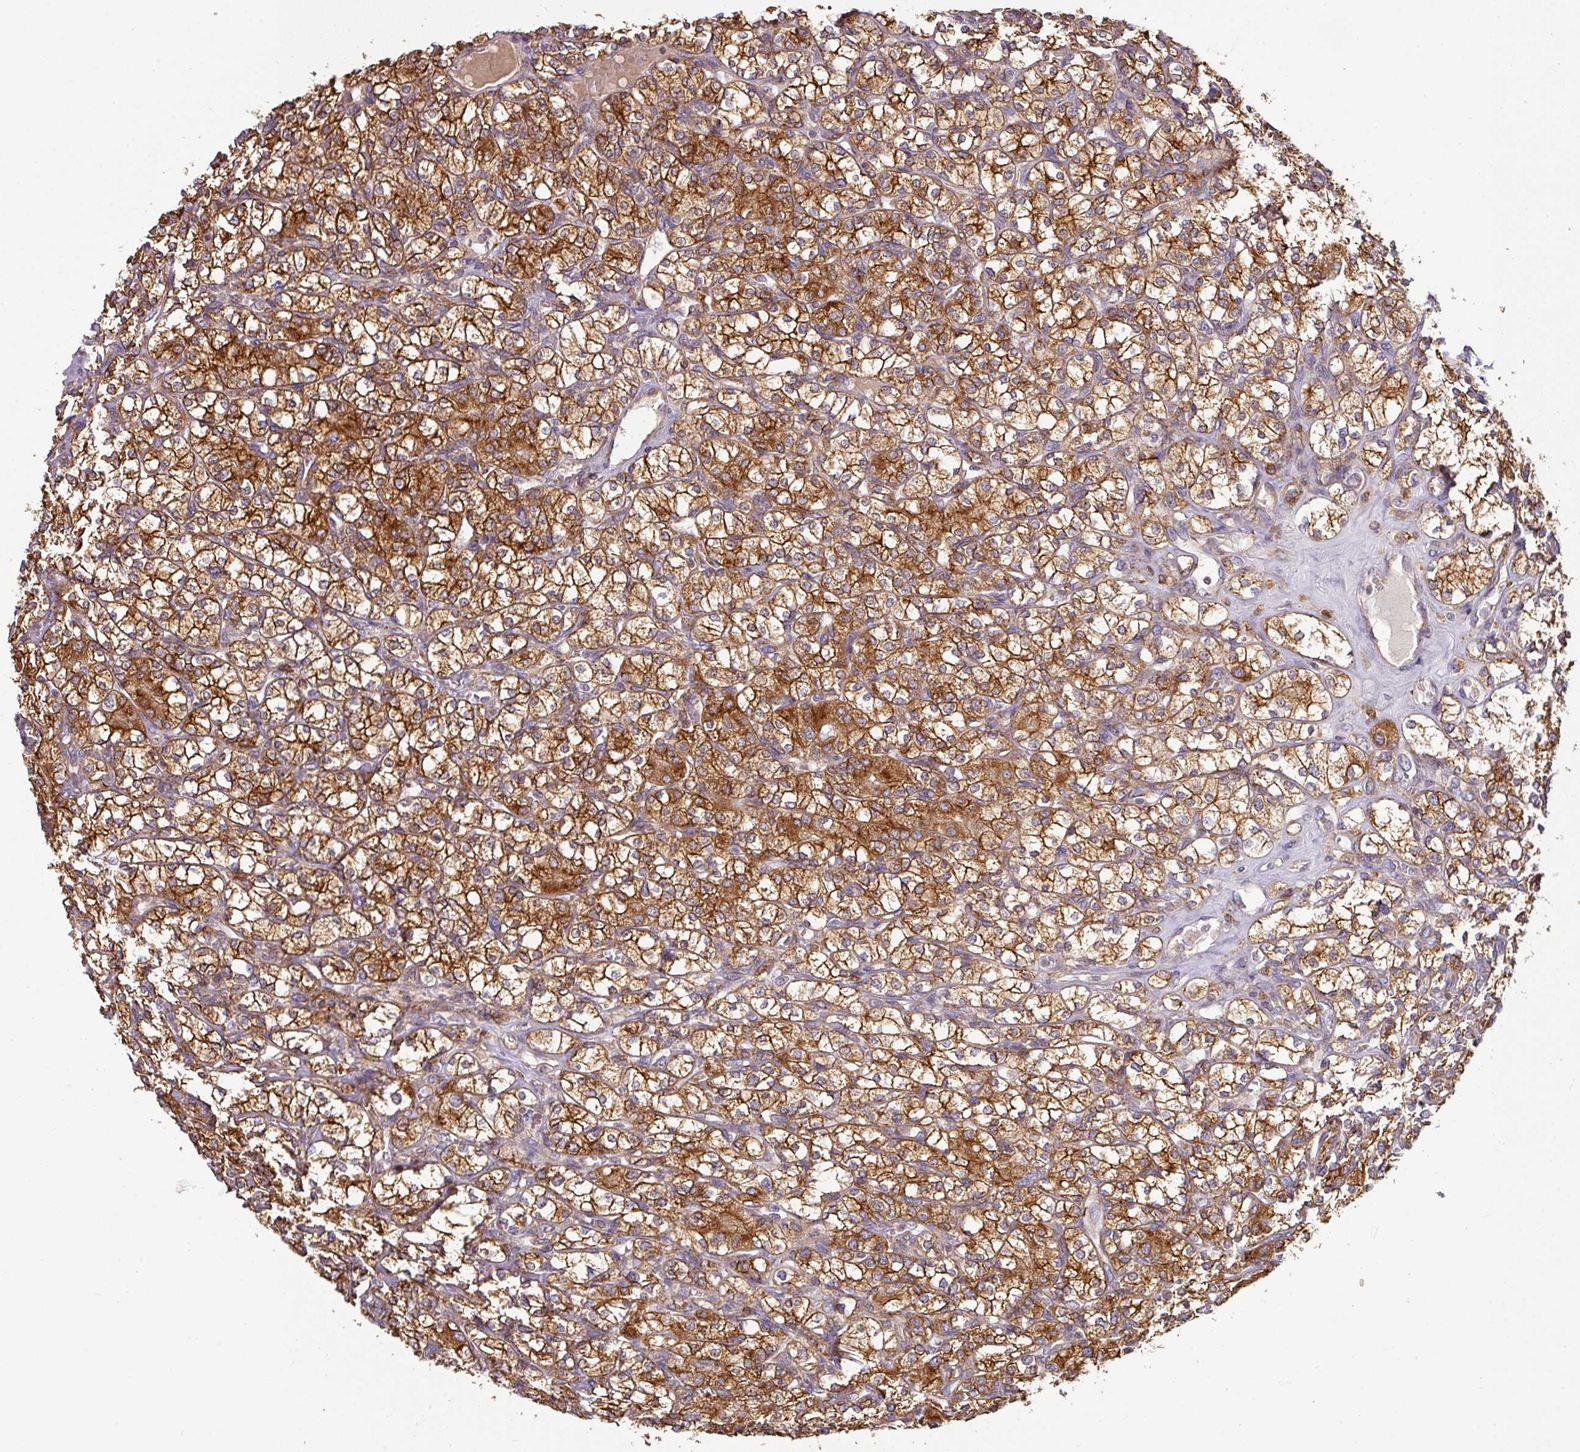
{"staining": {"intensity": "strong", "quantity": ">75%", "location": "cytoplasmic/membranous"}, "tissue": "renal cancer", "cell_type": "Tumor cells", "image_type": "cancer", "snomed": [{"axis": "morphology", "description": "Adenocarcinoma, NOS"}, {"axis": "topography", "description": "Kidney"}], "caption": "A micrograph showing strong cytoplasmic/membranous expression in about >75% of tumor cells in renal cancer (adenocarcinoma), as visualized by brown immunohistochemical staining.", "gene": "ZNF268", "patient": {"sex": "male", "age": 77}}